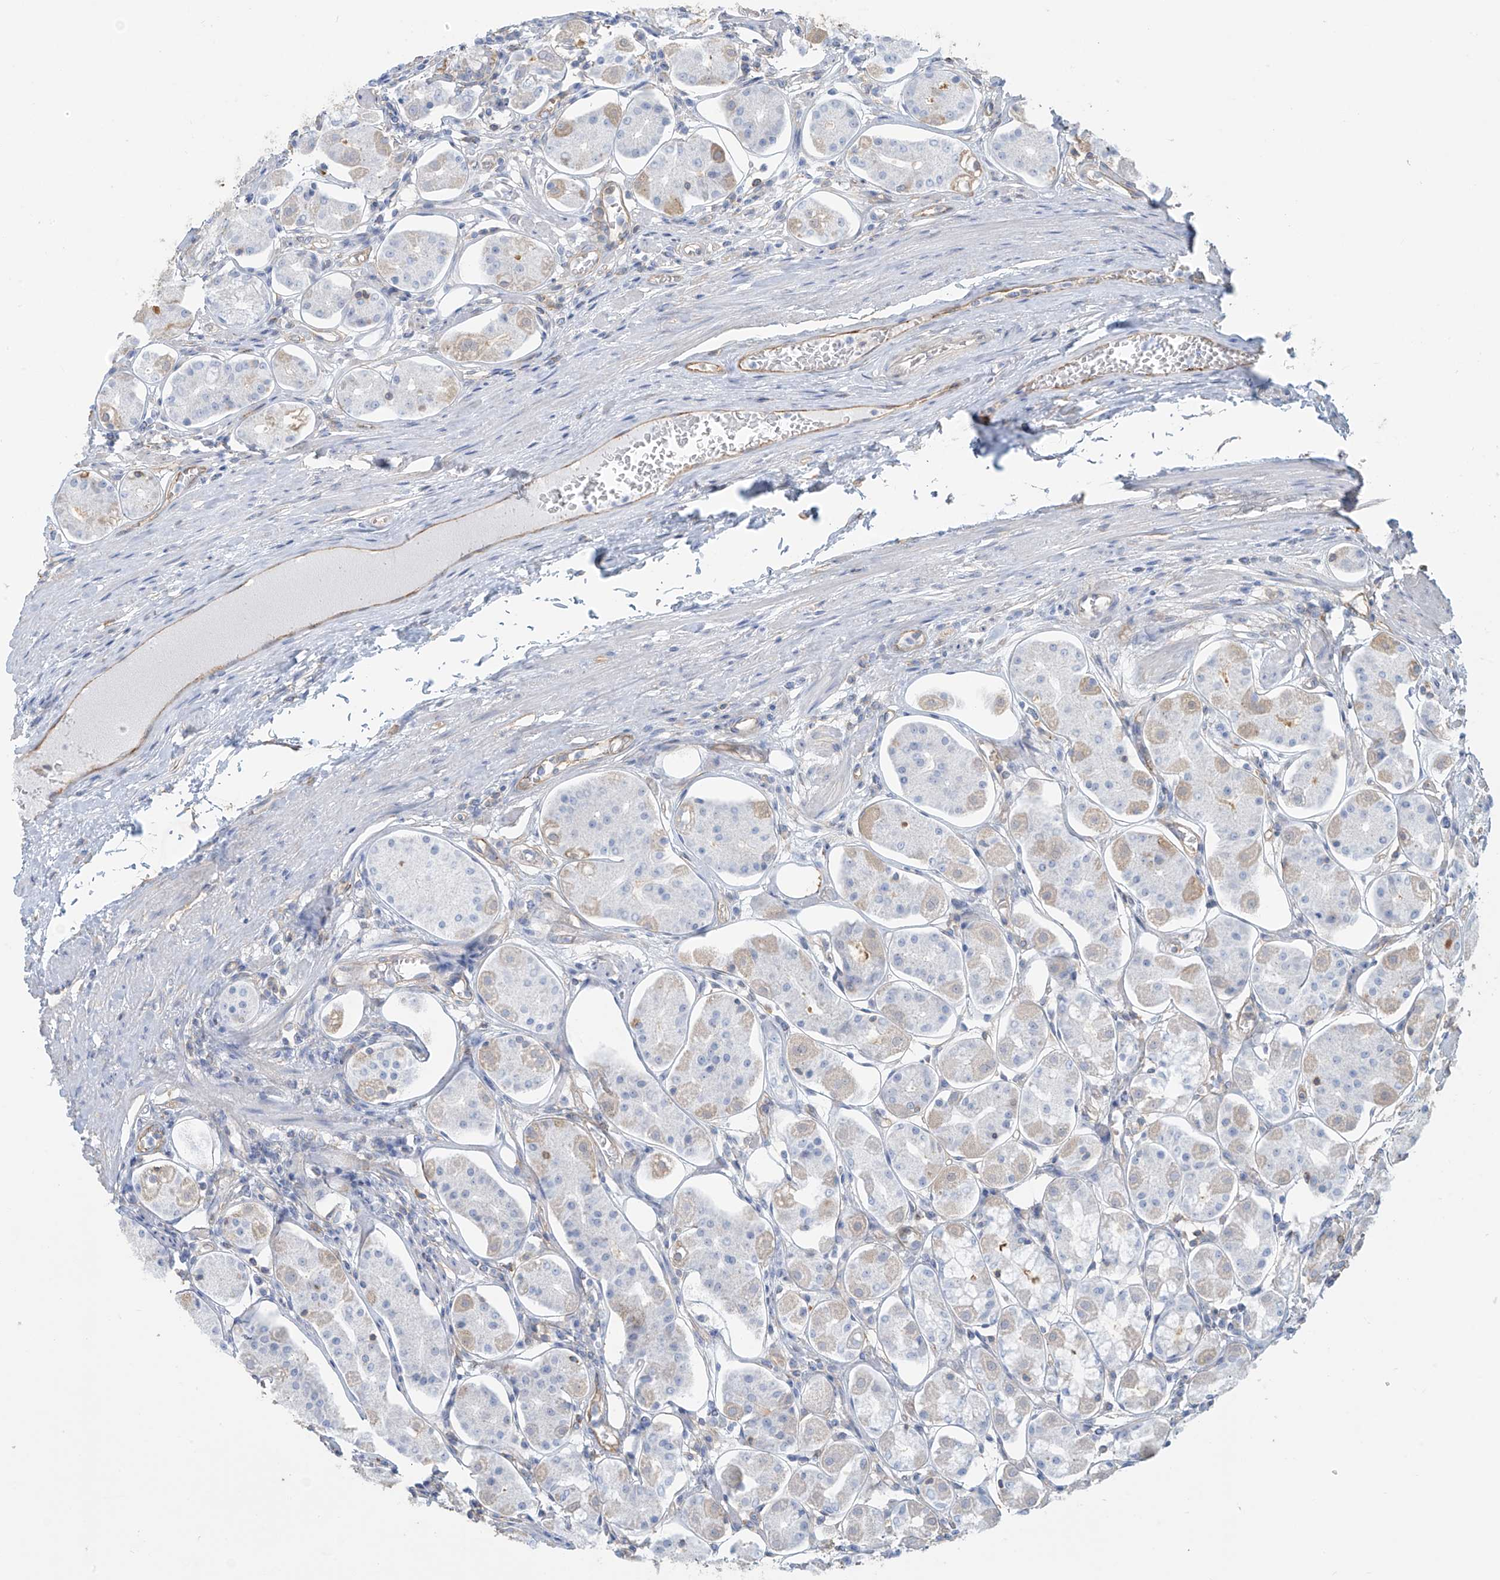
{"staining": {"intensity": "moderate", "quantity": "<25%", "location": "cytoplasmic/membranous"}, "tissue": "stomach", "cell_type": "Glandular cells", "image_type": "normal", "snomed": [{"axis": "morphology", "description": "Normal tissue, NOS"}, {"axis": "topography", "description": "Stomach, lower"}], "caption": "Protein staining shows moderate cytoplasmic/membranous staining in about <25% of glandular cells in normal stomach. Ihc stains the protein of interest in brown and the nuclei are stained blue.", "gene": "ZNF846", "patient": {"sex": "female", "age": 56}}